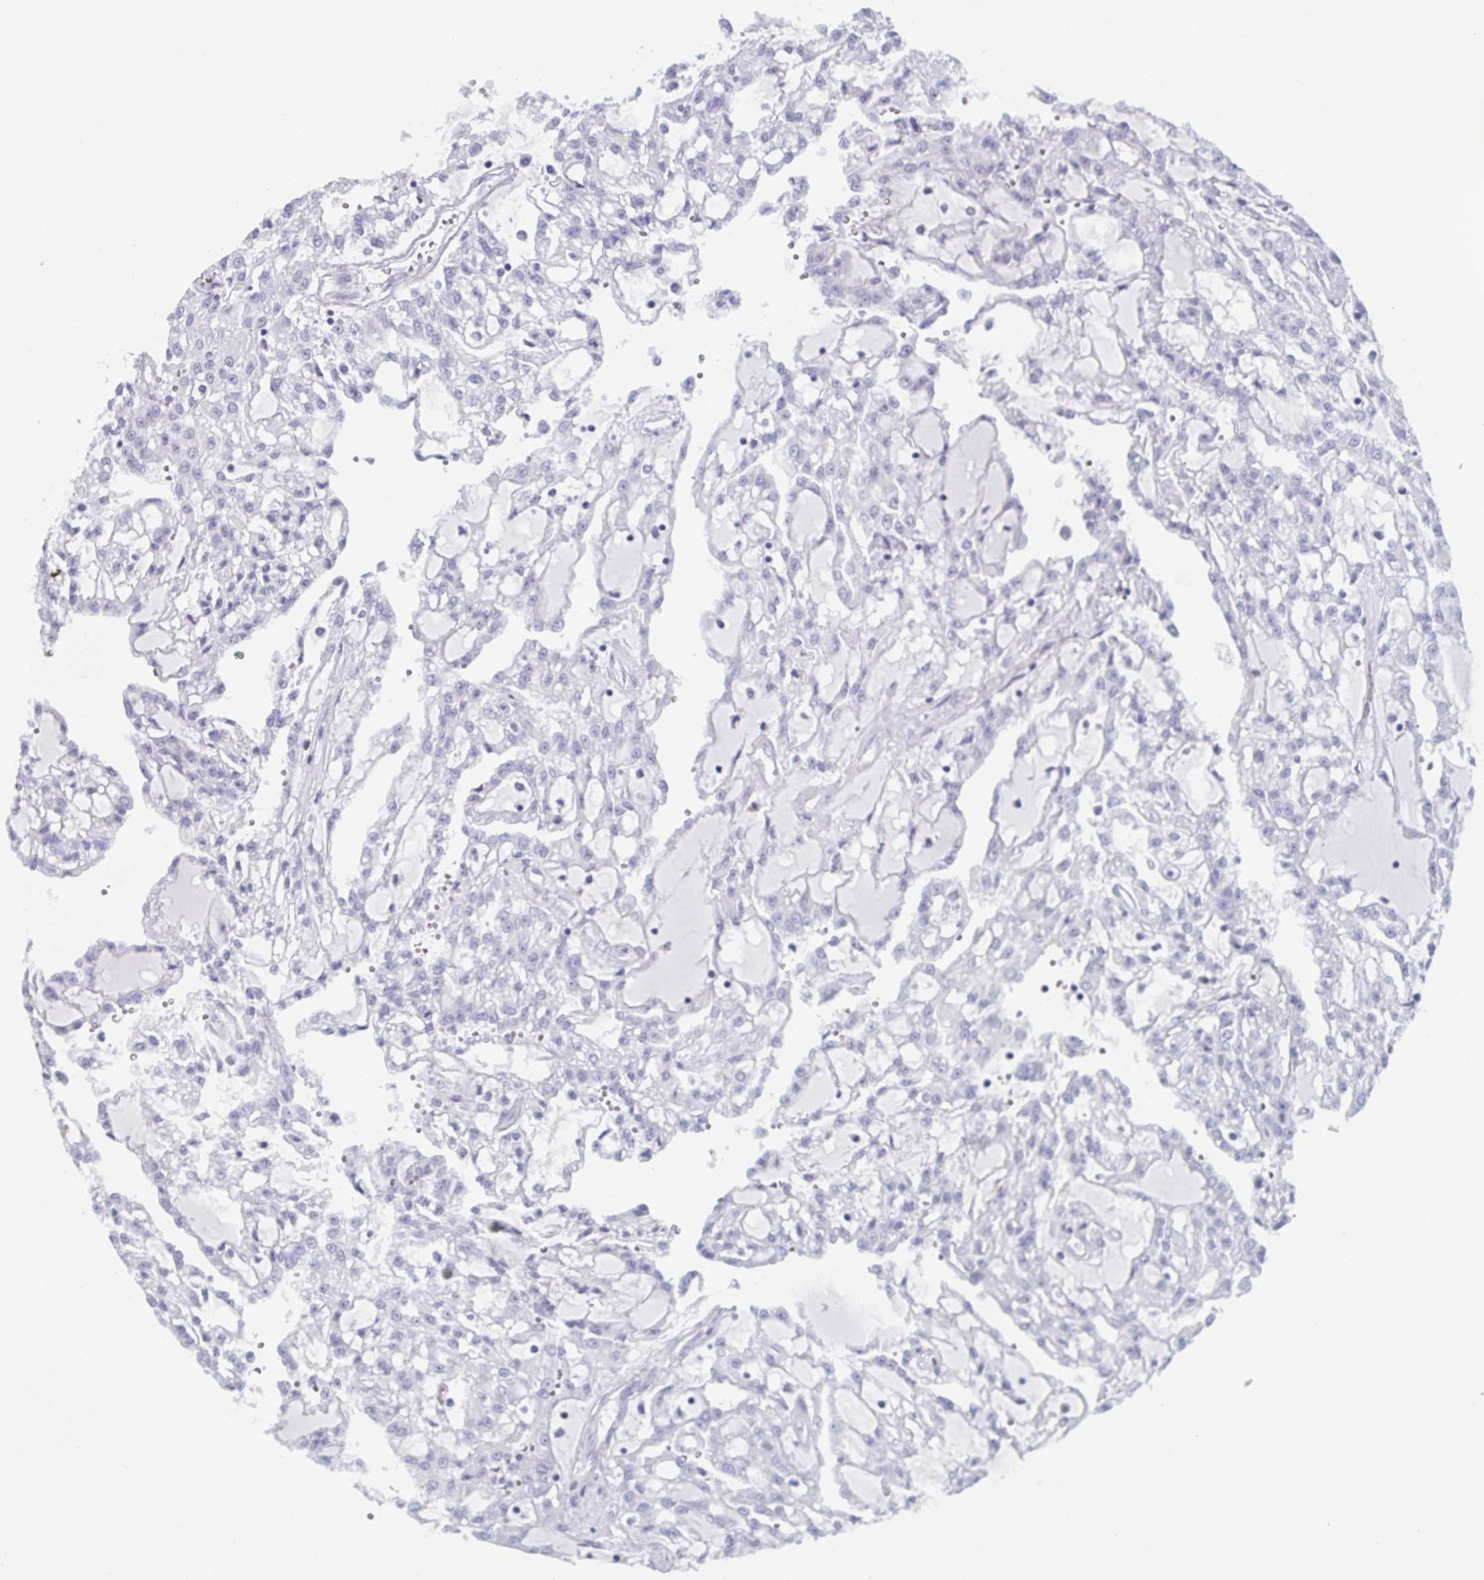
{"staining": {"intensity": "negative", "quantity": "none", "location": "none"}, "tissue": "renal cancer", "cell_type": "Tumor cells", "image_type": "cancer", "snomed": [{"axis": "morphology", "description": "Adenocarcinoma, NOS"}, {"axis": "topography", "description": "Kidney"}], "caption": "Immunohistochemistry (IHC) micrograph of human renal cancer stained for a protein (brown), which shows no staining in tumor cells.", "gene": "TAGLN3", "patient": {"sex": "male", "age": 63}}